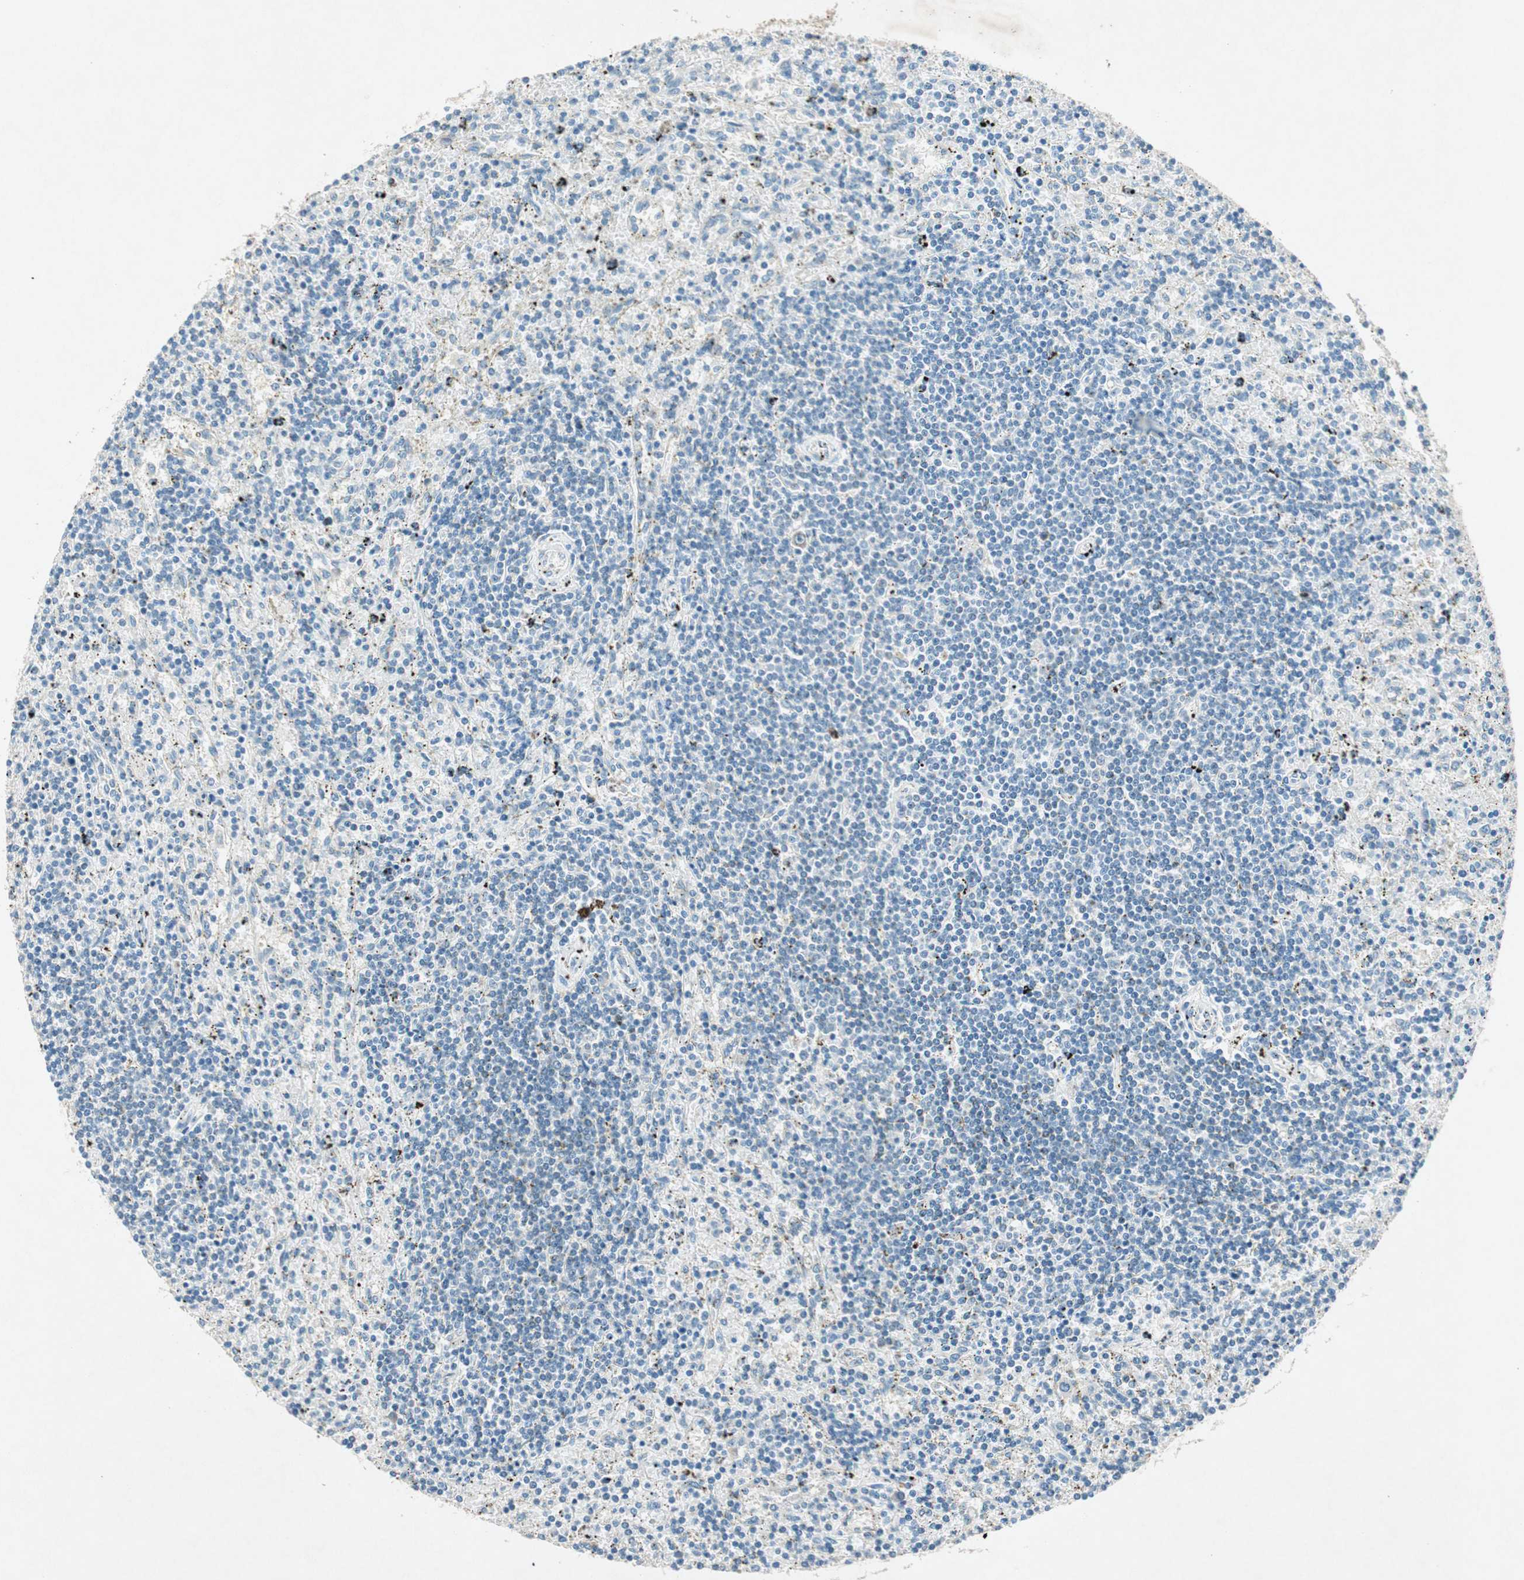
{"staining": {"intensity": "negative", "quantity": "none", "location": "none"}, "tissue": "lymphoma", "cell_type": "Tumor cells", "image_type": "cancer", "snomed": [{"axis": "morphology", "description": "Malignant lymphoma, non-Hodgkin's type, Low grade"}, {"axis": "topography", "description": "Spleen"}], "caption": "IHC of malignant lymphoma, non-Hodgkin's type (low-grade) shows no staining in tumor cells.", "gene": "NKAIN1", "patient": {"sex": "male", "age": 76}}